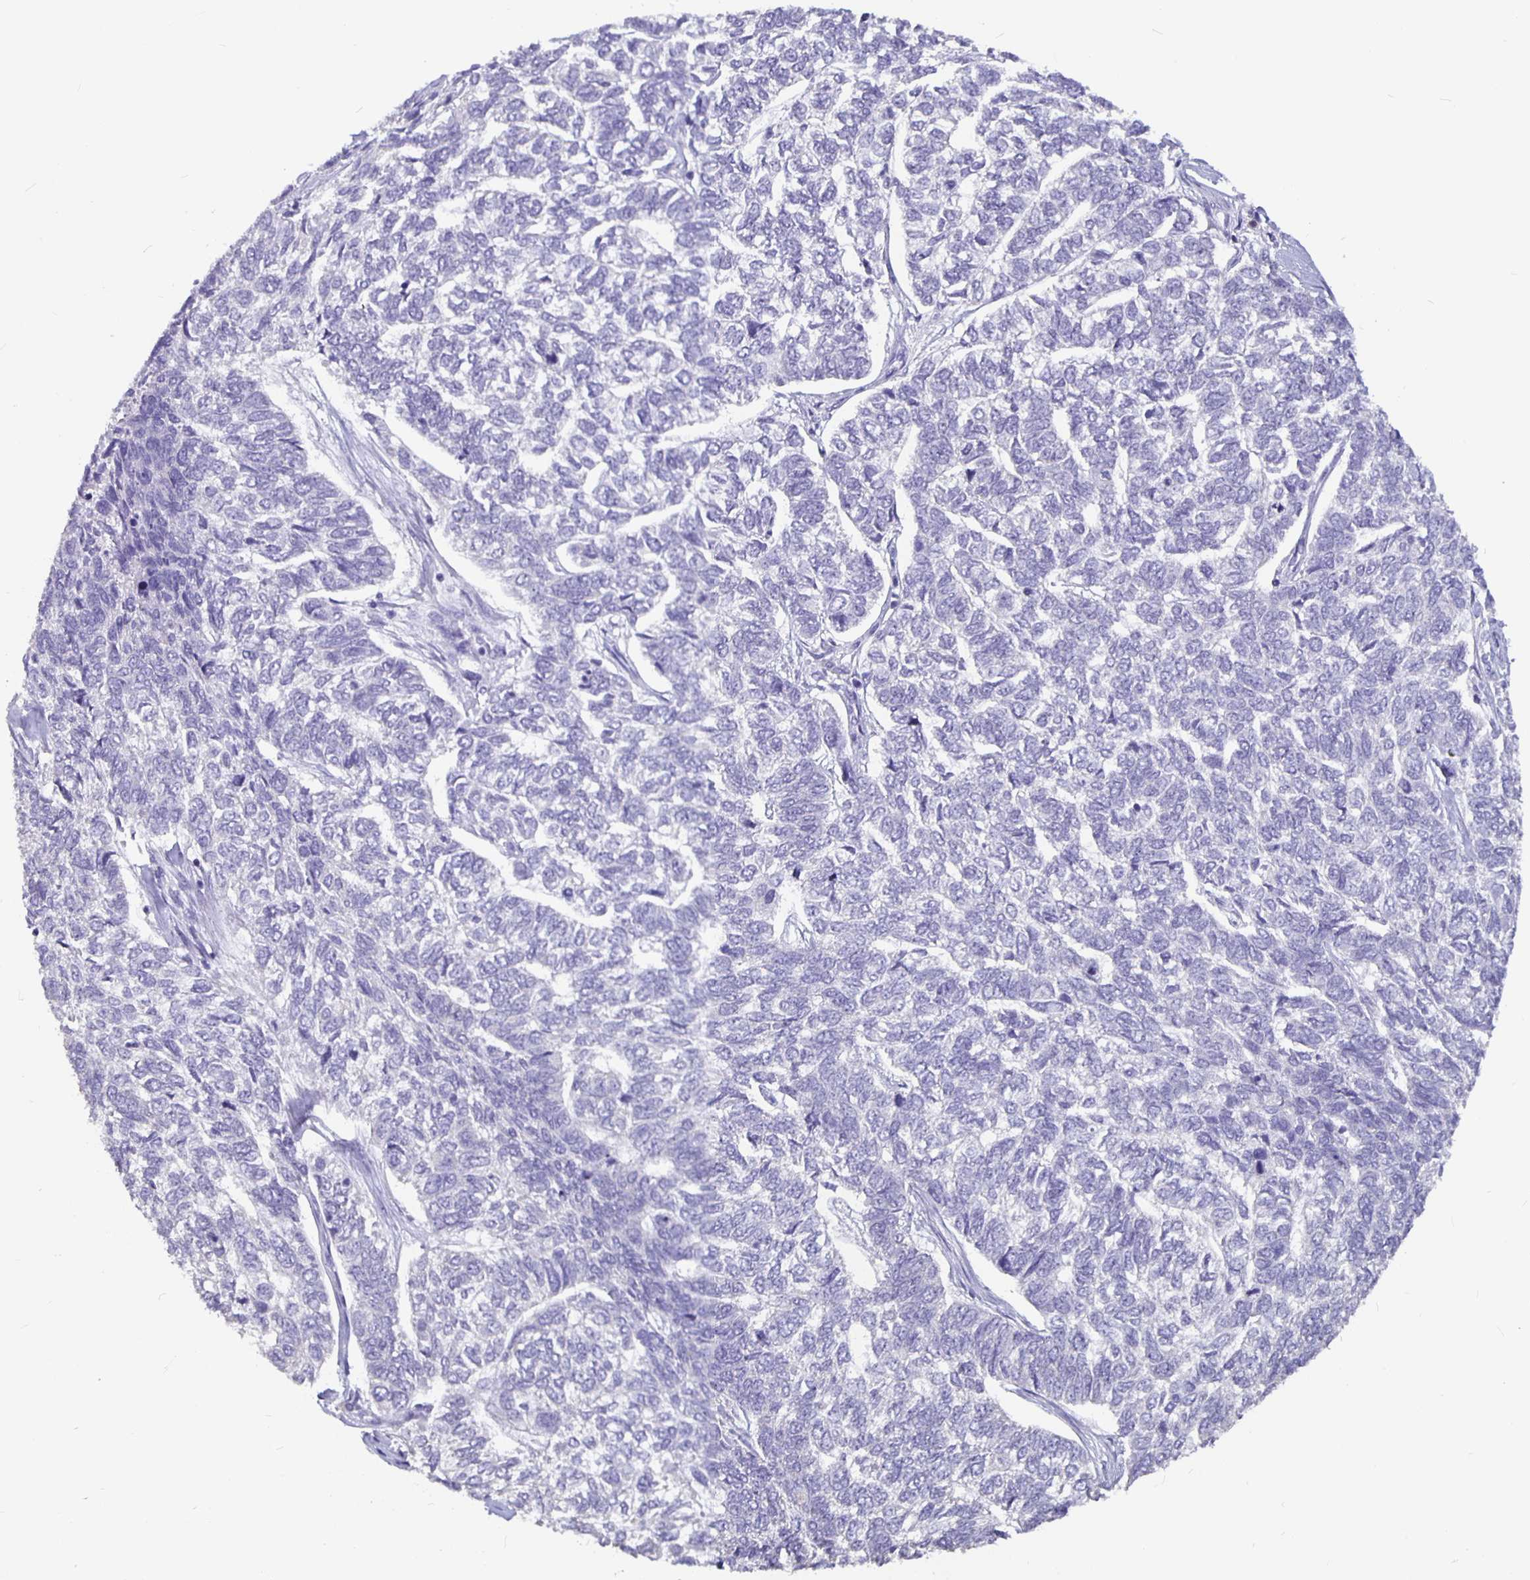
{"staining": {"intensity": "negative", "quantity": "none", "location": "none"}, "tissue": "skin cancer", "cell_type": "Tumor cells", "image_type": "cancer", "snomed": [{"axis": "morphology", "description": "Basal cell carcinoma"}, {"axis": "topography", "description": "Skin"}], "caption": "Immunohistochemistry of skin cancer (basal cell carcinoma) shows no expression in tumor cells.", "gene": "GPX4", "patient": {"sex": "female", "age": 65}}